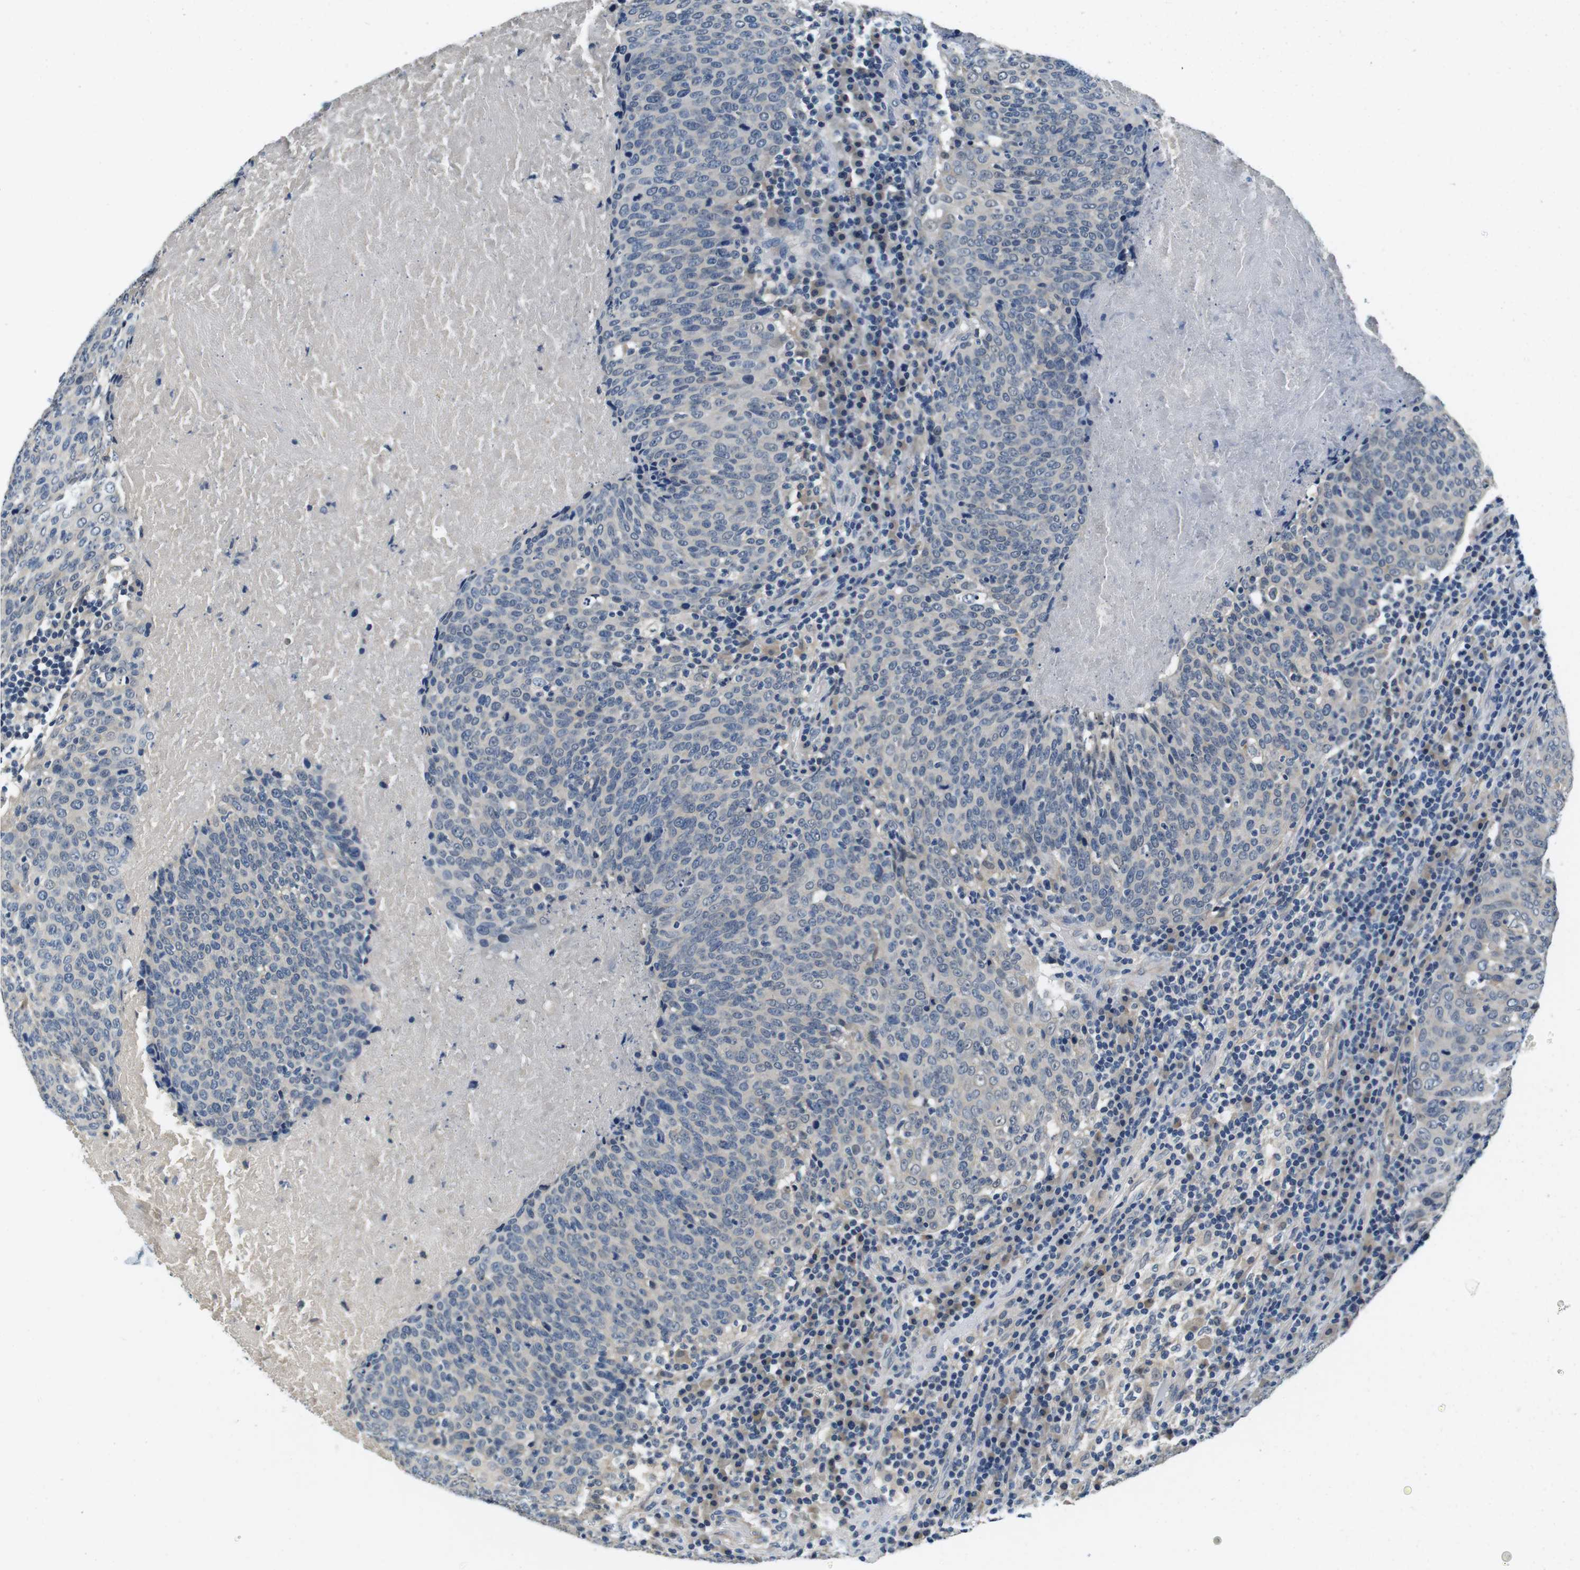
{"staining": {"intensity": "negative", "quantity": "none", "location": "none"}, "tissue": "head and neck cancer", "cell_type": "Tumor cells", "image_type": "cancer", "snomed": [{"axis": "morphology", "description": "Squamous cell carcinoma, NOS"}, {"axis": "morphology", "description": "Squamous cell carcinoma, metastatic, NOS"}, {"axis": "topography", "description": "Lymph node"}, {"axis": "topography", "description": "Head-Neck"}], "caption": "A micrograph of head and neck cancer (squamous cell carcinoma) stained for a protein exhibits no brown staining in tumor cells.", "gene": "DTNA", "patient": {"sex": "male", "age": 62}}